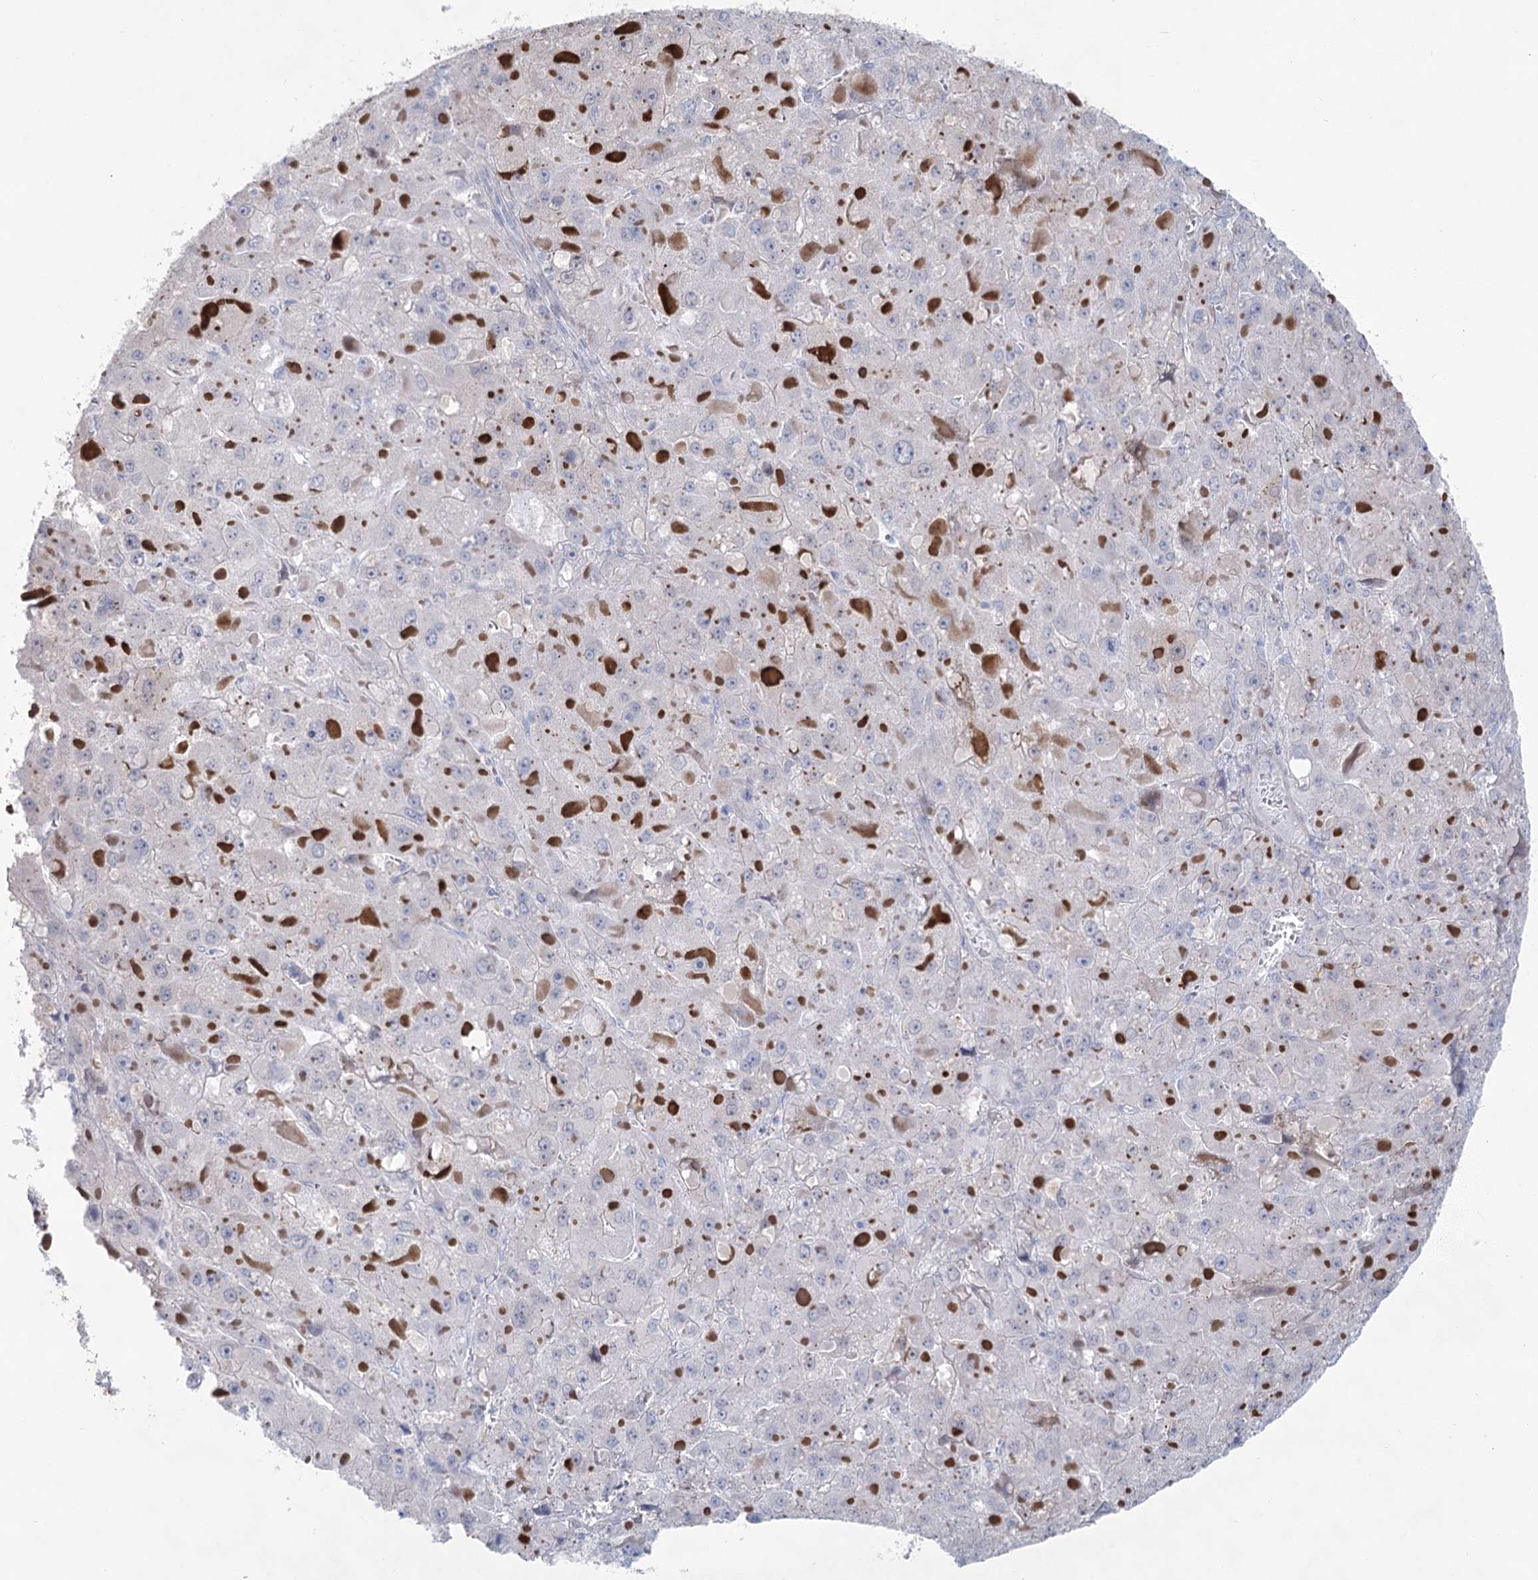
{"staining": {"intensity": "negative", "quantity": "none", "location": "none"}, "tissue": "liver cancer", "cell_type": "Tumor cells", "image_type": "cancer", "snomed": [{"axis": "morphology", "description": "Carcinoma, Hepatocellular, NOS"}, {"axis": "topography", "description": "Liver"}], "caption": "The immunohistochemistry (IHC) photomicrograph has no significant staining in tumor cells of hepatocellular carcinoma (liver) tissue.", "gene": "CCDC88A", "patient": {"sex": "female", "age": 73}}